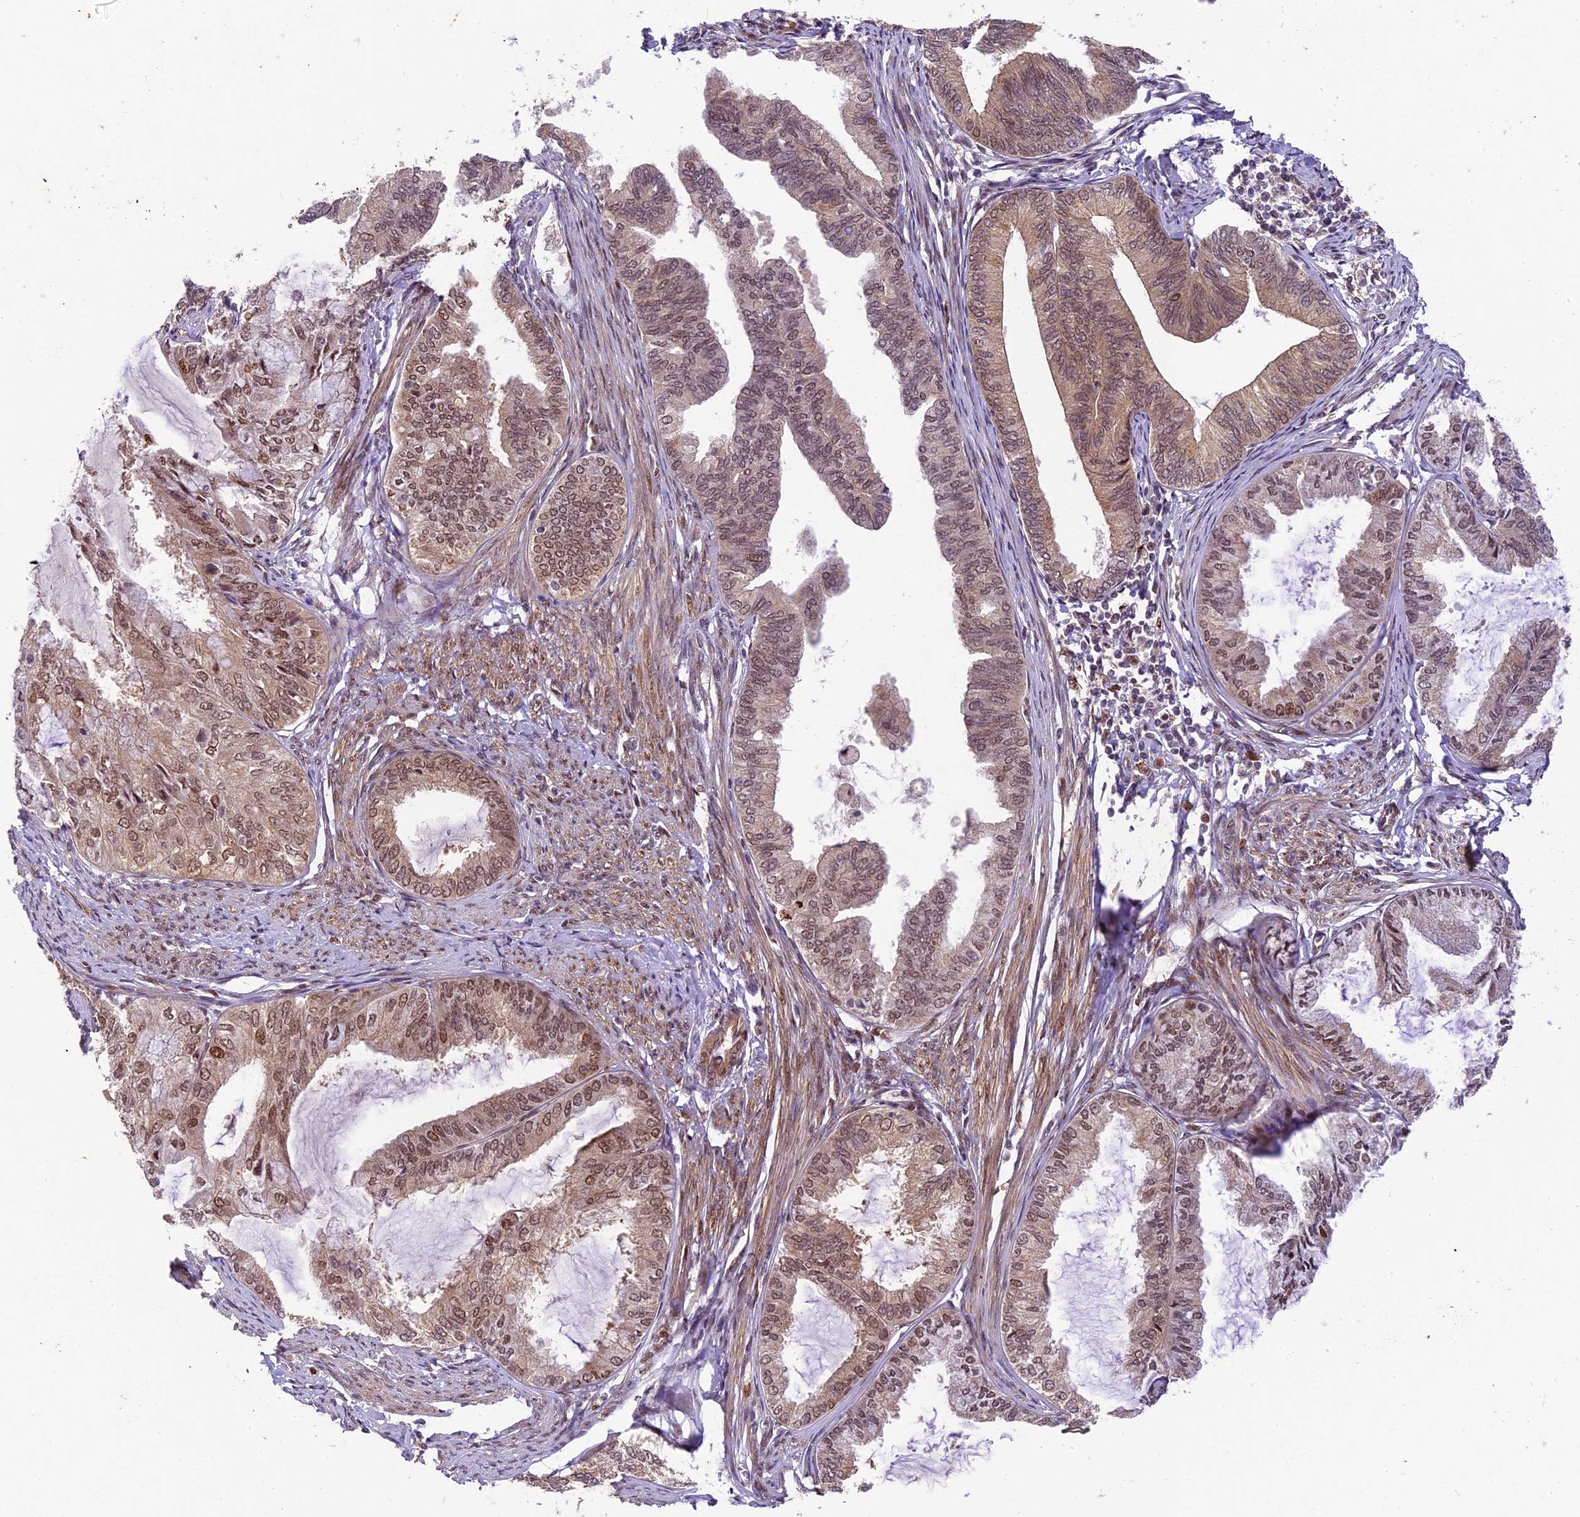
{"staining": {"intensity": "moderate", "quantity": ">75%", "location": "nuclear"}, "tissue": "endometrial cancer", "cell_type": "Tumor cells", "image_type": "cancer", "snomed": [{"axis": "morphology", "description": "Adenocarcinoma, NOS"}, {"axis": "topography", "description": "Endometrium"}], "caption": "Endometrial cancer (adenocarcinoma) stained with a brown dye shows moderate nuclear positive positivity in approximately >75% of tumor cells.", "gene": "NEK8", "patient": {"sex": "female", "age": 86}}